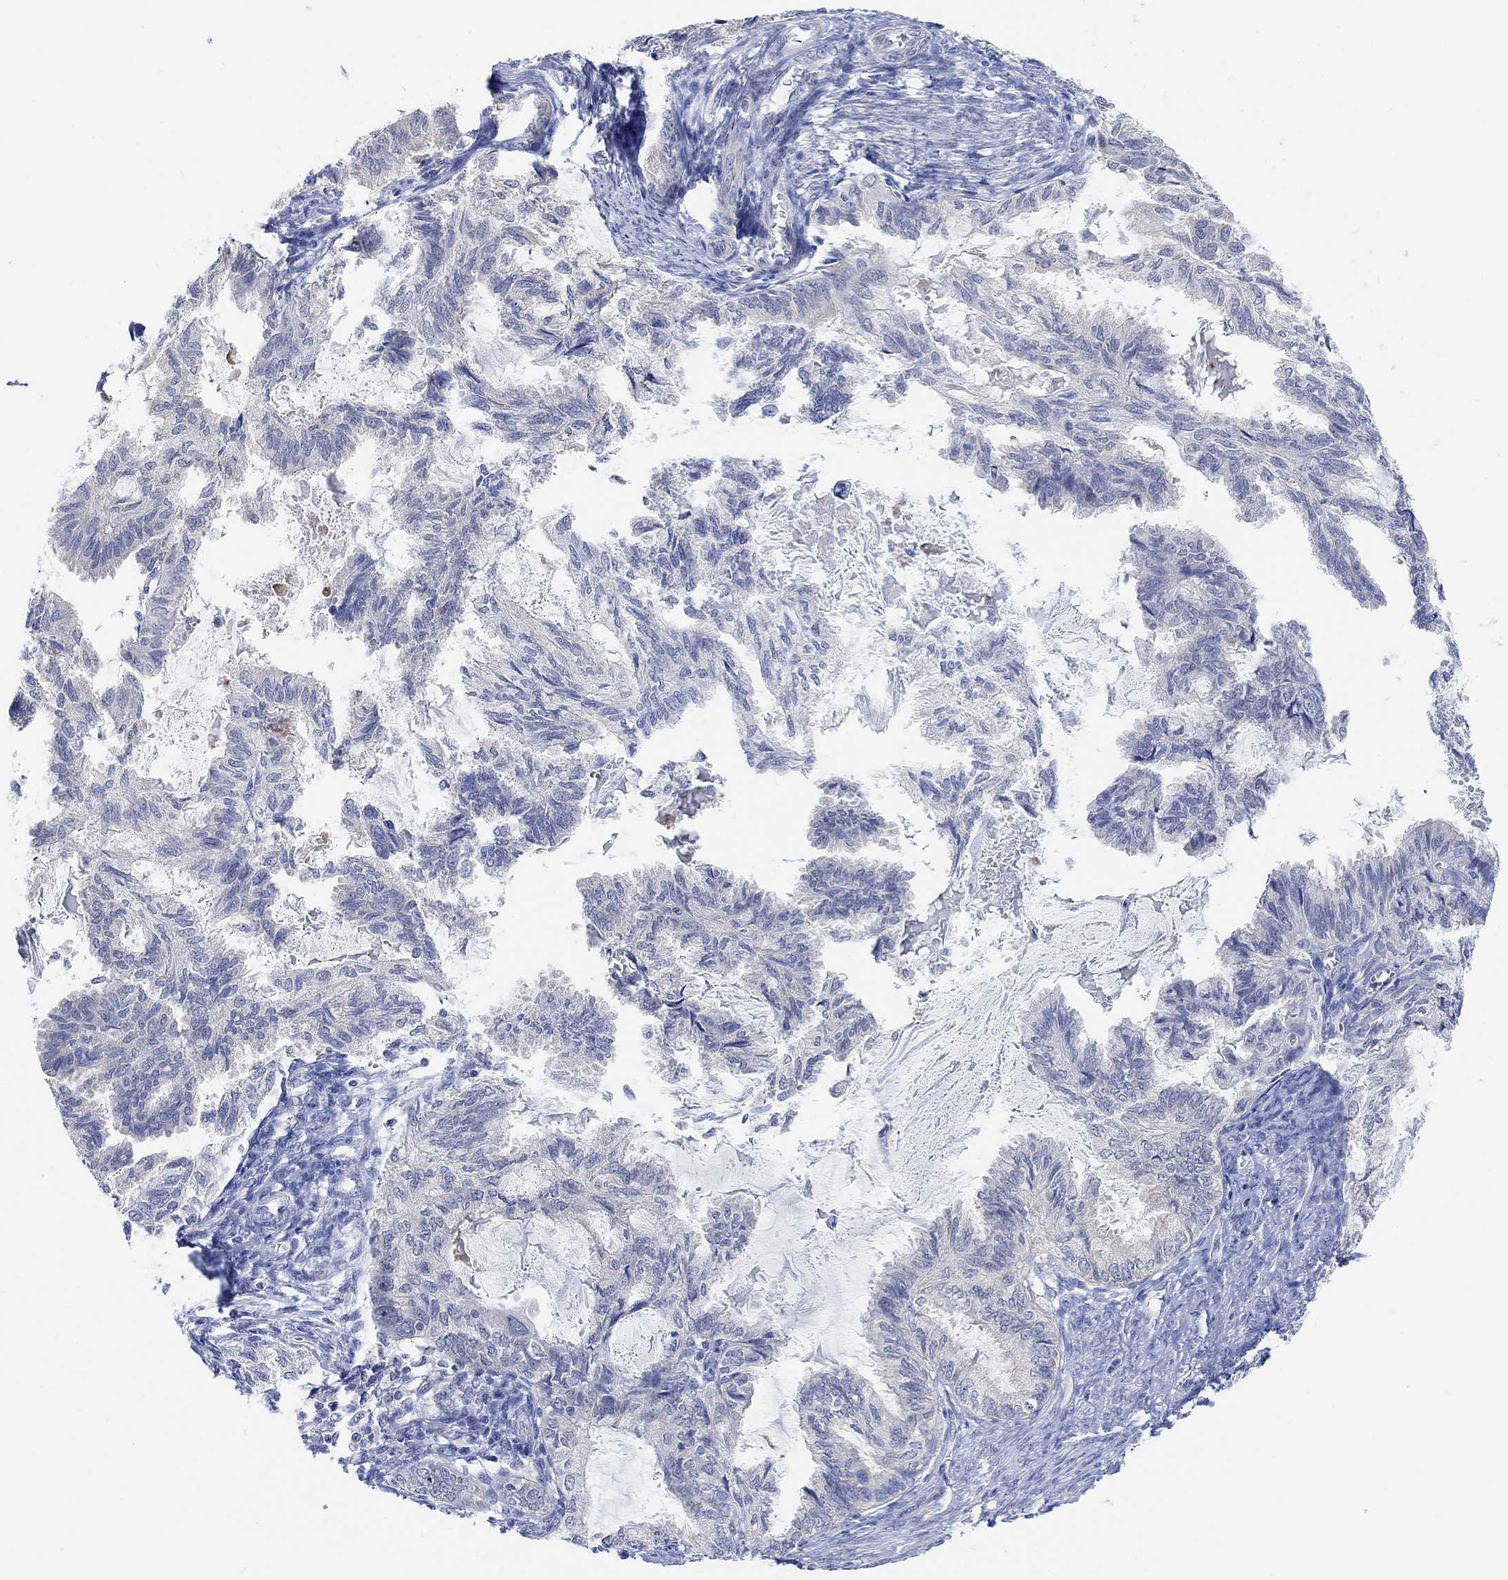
{"staining": {"intensity": "negative", "quantity": "none", "location": "none"}, "tissue": "endometrial cancer", "cell_type": "Tumor cells", "image_type": "cancer", "snomed": [{"axis": "morphology", "description": "Adenocarcinoma, NOS"}, {"axis": "topography", "description": "Endometrium"}], "caption": "Immunohistochemistry (IHC) of human endometrial cancer (adenocarcinoma) exhibits no expression in tumor cells.", "gene": "RIMS1", "patient": {"sex": "female", "age": 86}}